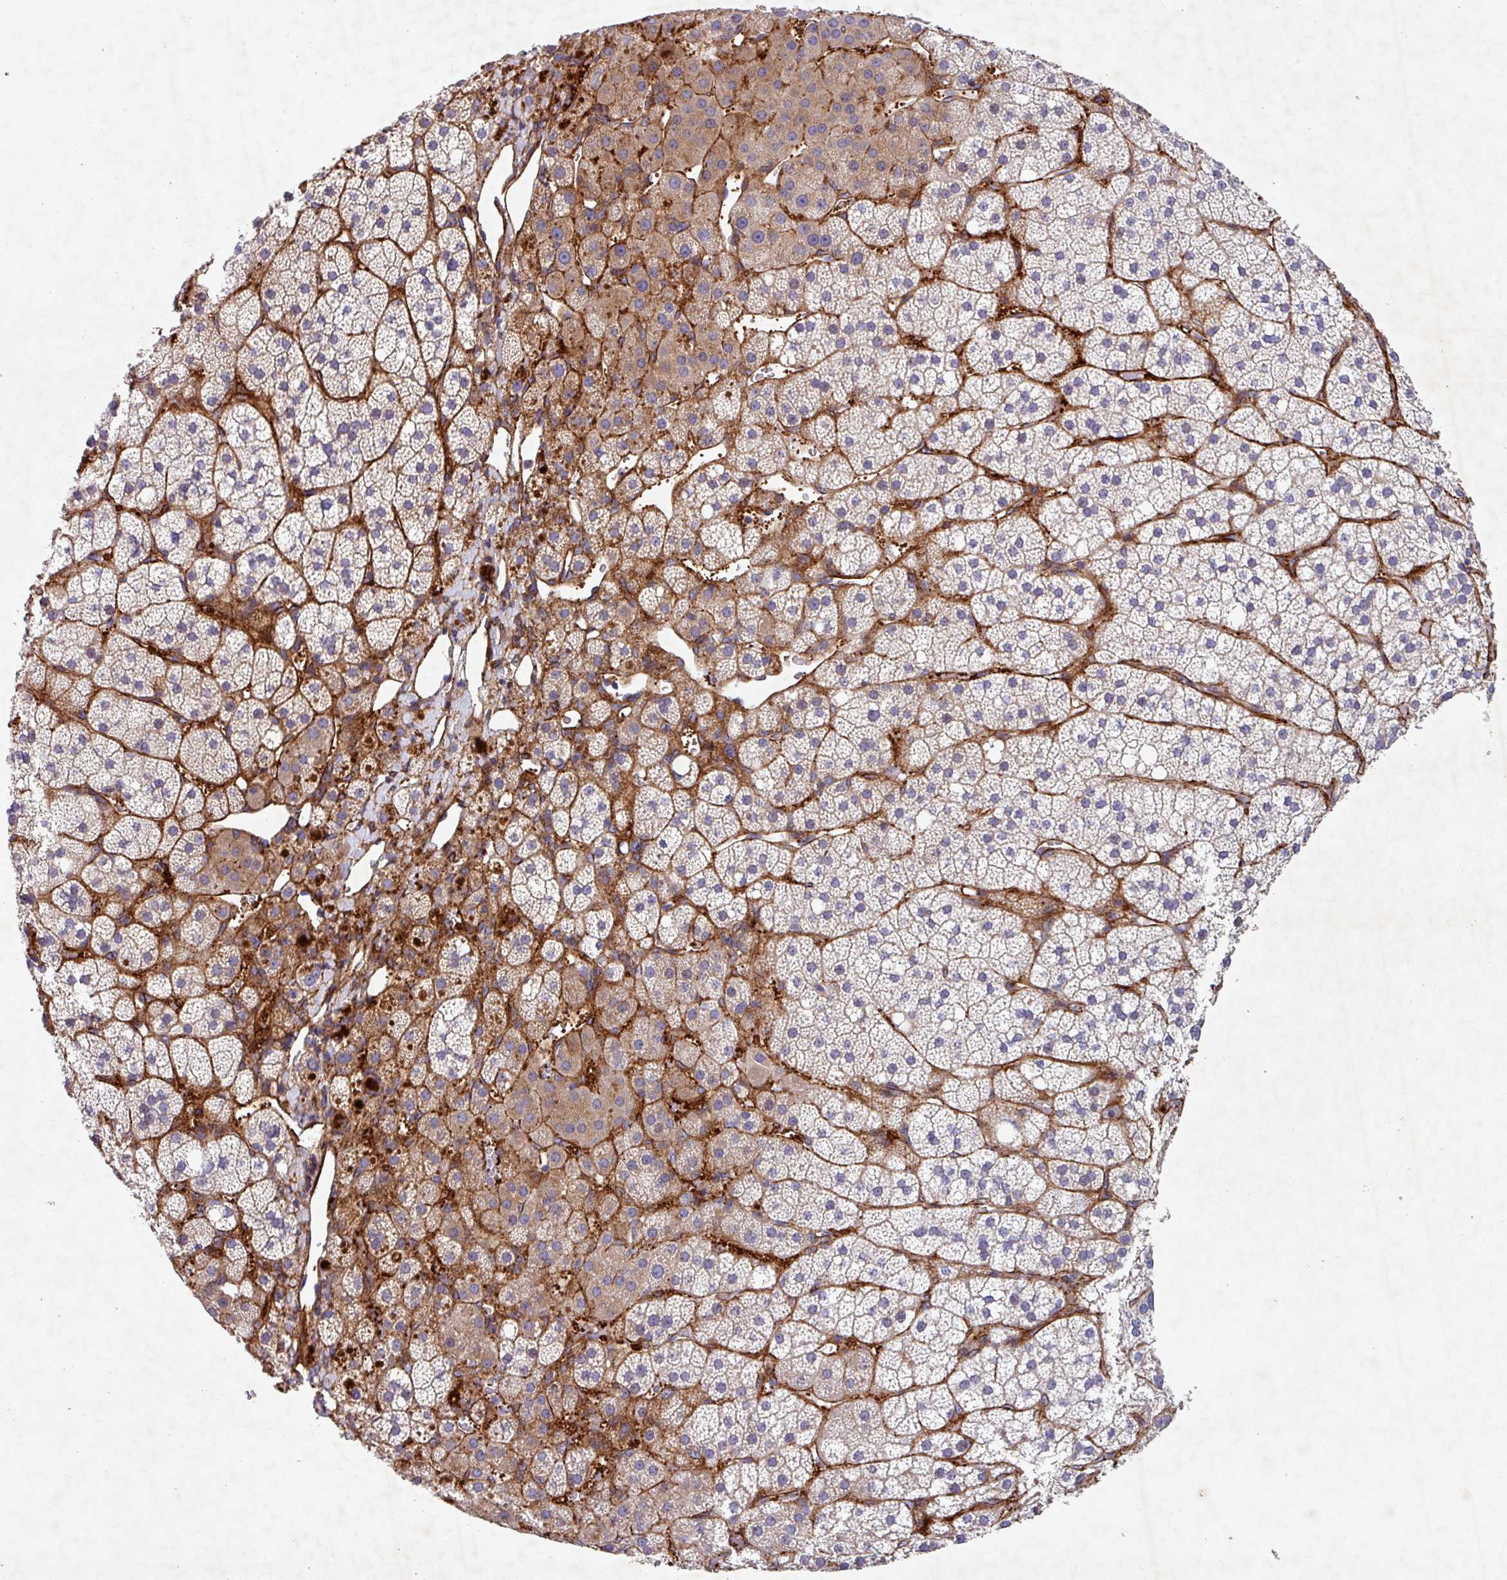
{"staining": {"intensity": "moderate", "quantity": "<25%", "location": "cytoplasmic/membranous"}, "tissue": "adrenal gland", "cell_type": "Glandular cells", "image_type": "normal", "snomed": [{"axis": "morphology", "description": "Normal tissue, NOS"}, {"axis": "topography", "description": "Adrenal gland"}], "caption": "A photomicrograph of adrenal gland stained for a protein demonstrates moderate cytoplasmic/membranous brown staining in glandular cells. (brown staining indicates protein expression, while blue staining denotes nuclei).", "gene": "ATP2C2", "patient": {"sex": "male", "age": 53}}